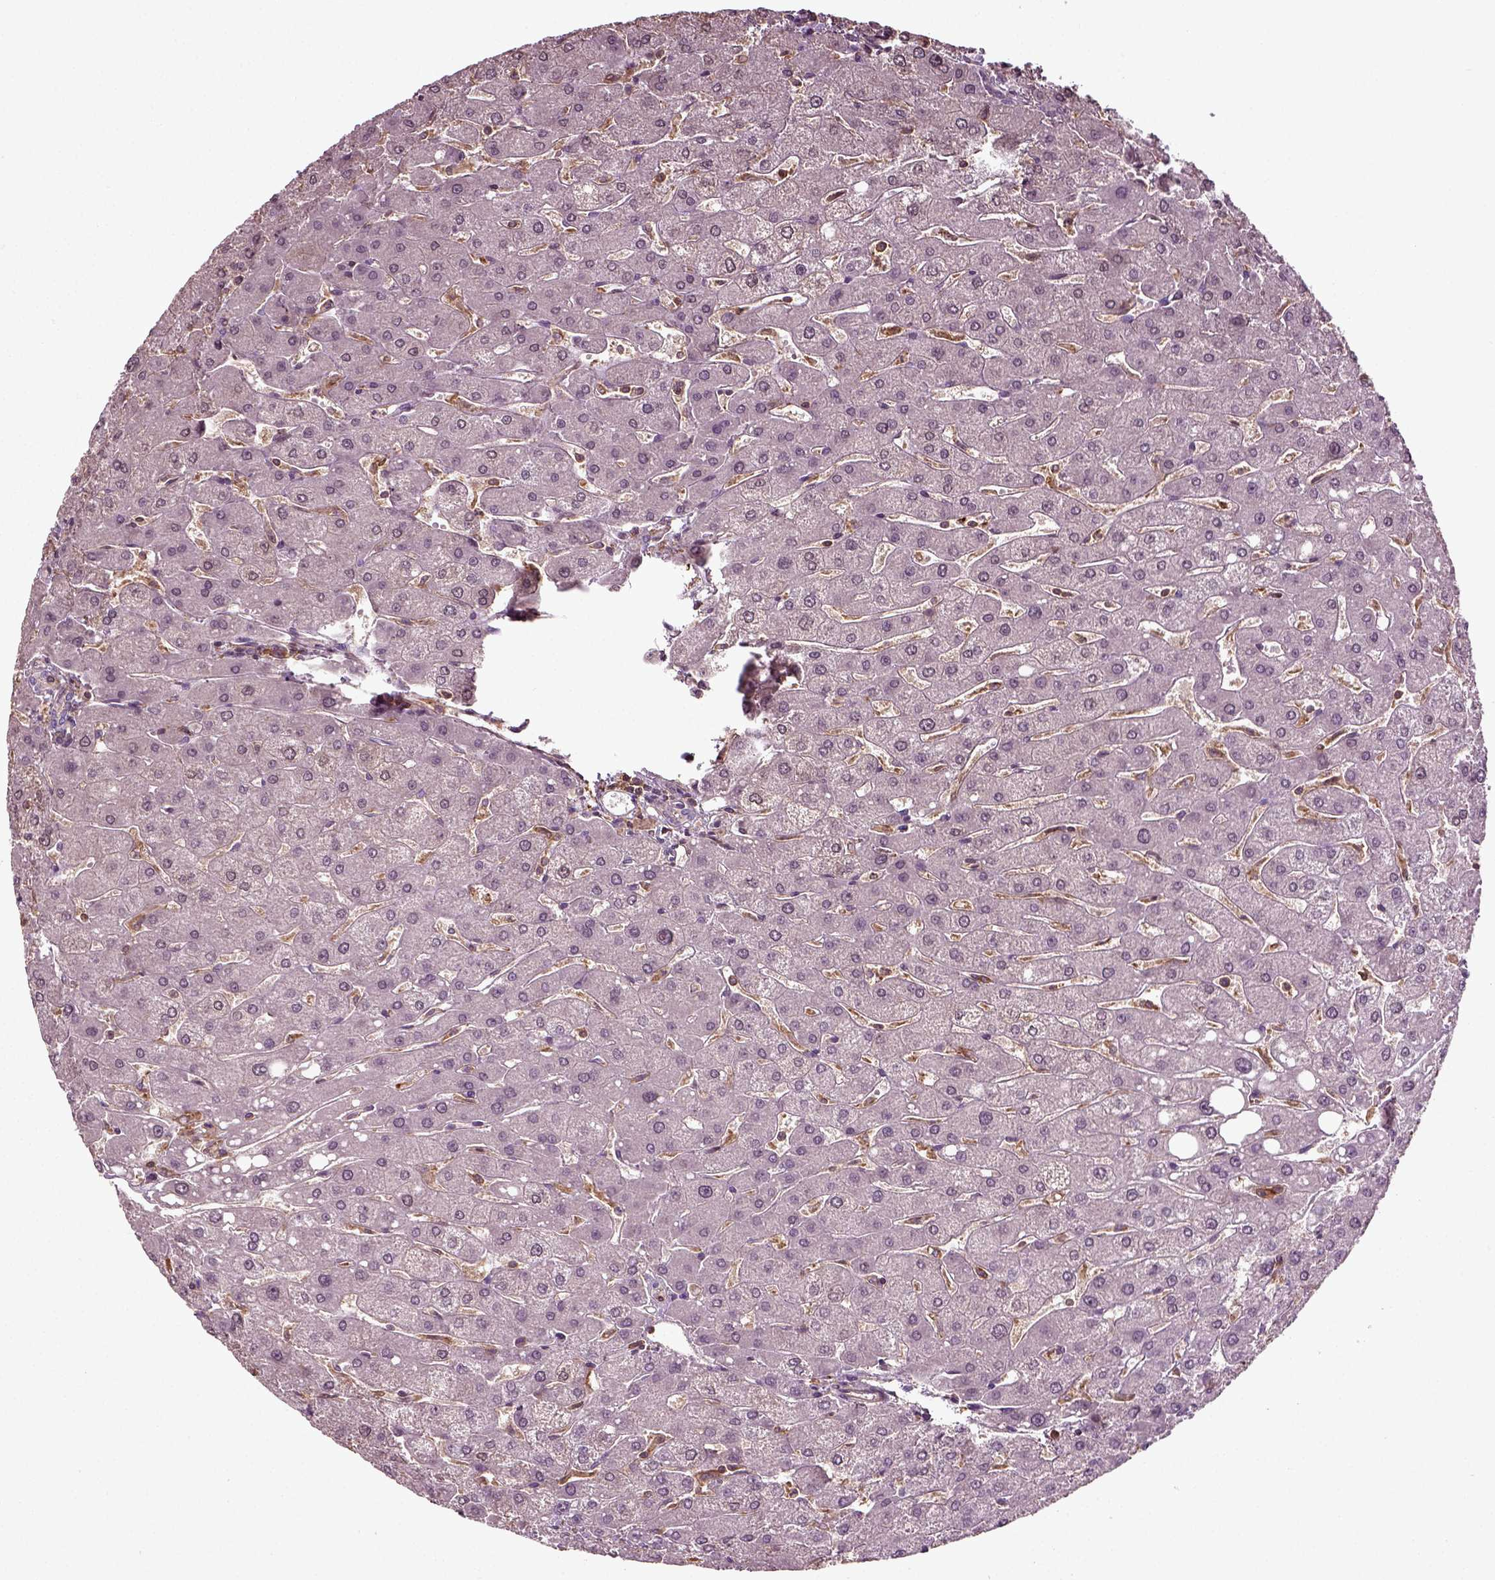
{"staining": {"intensity": "negative", "quantity": "none", "location": "none"}, "tissue": "liver", "cell_type": "Cholangiocytes", "image_type": "normal", "snomed": [{"axis": "morphology", "description": "Normal tissue, NOS"}, {"axis": "topography", "description": "Liver"}], "caption": "Immunohistochemistry (IHC) of unremarkable liver reveals no expression in cholangiocytes.", "gene": "RHOF", "patient": {"sex": "male", "age": 67}}